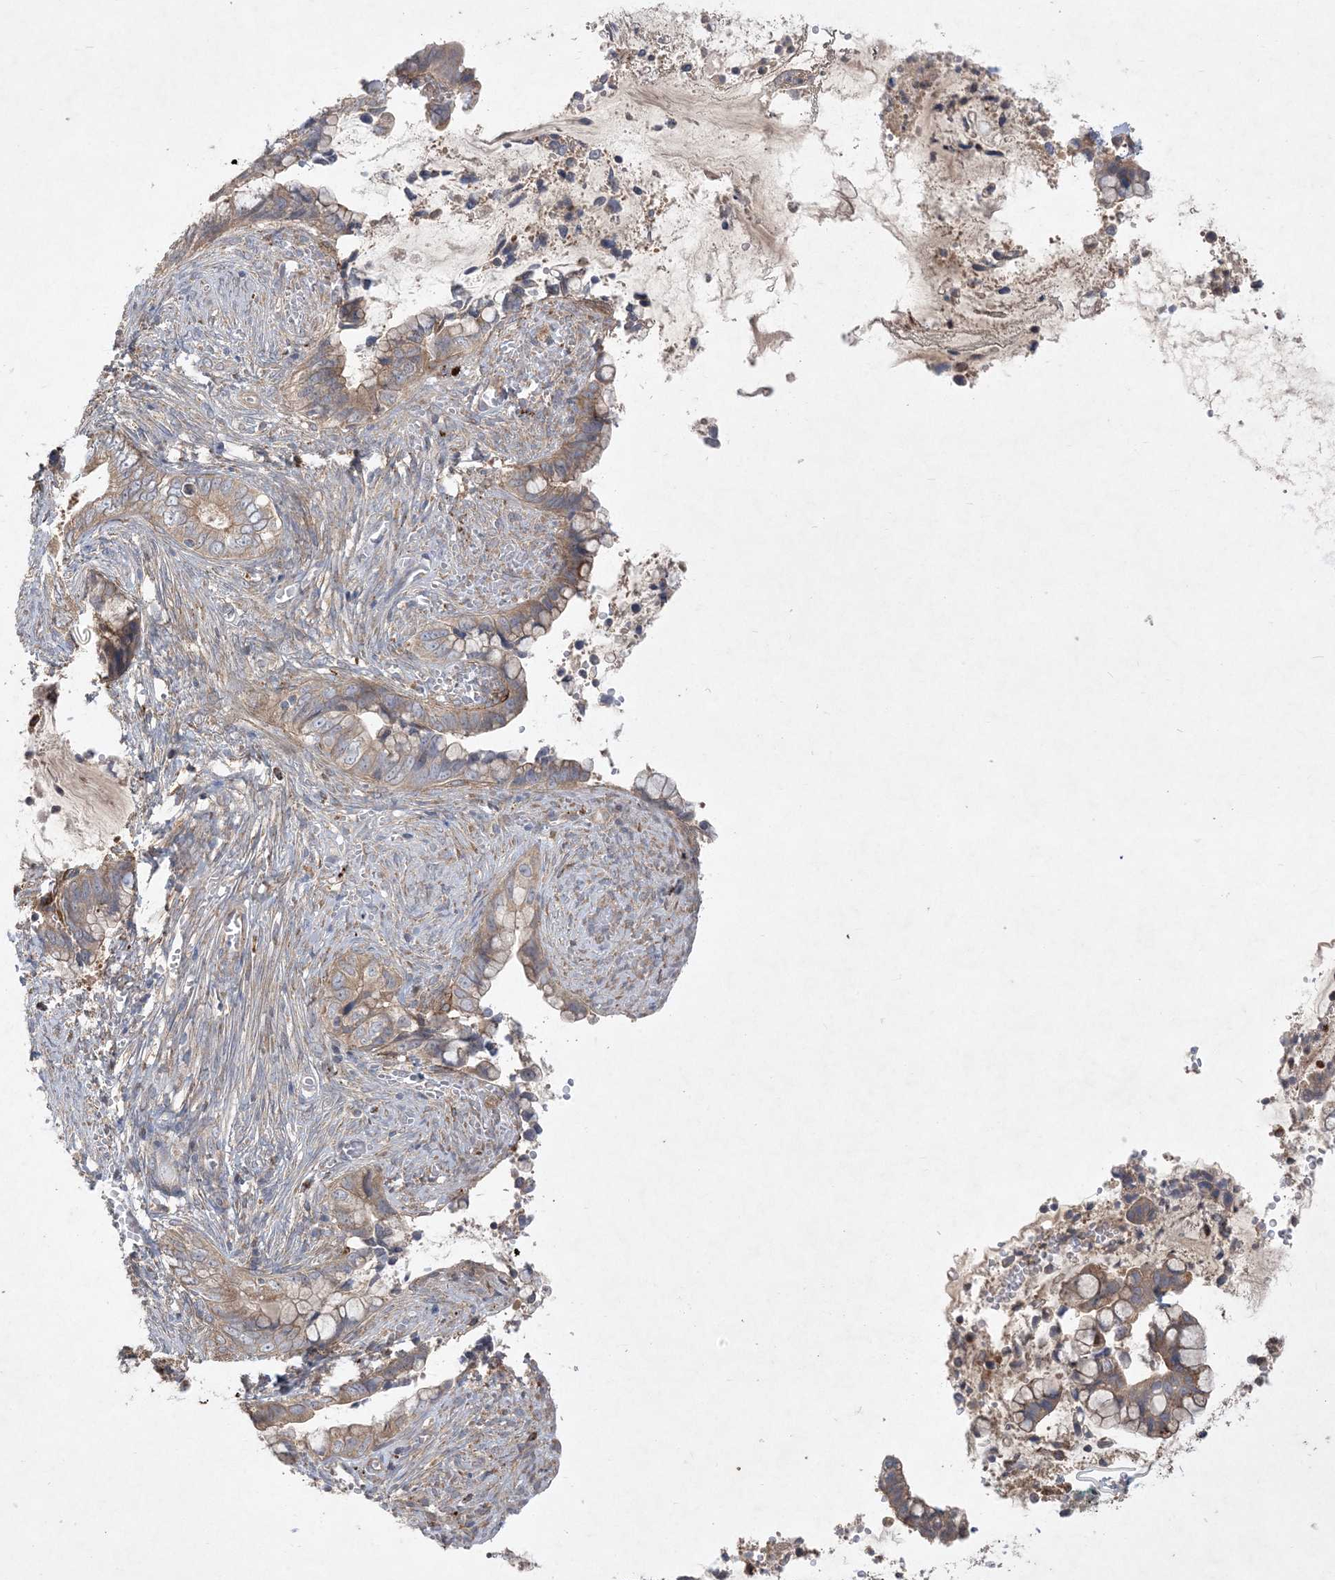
{"staining": {"intensity": "weak", "quantity": "25%-75%", "location": "cytoplasmic/membranous"}, "tissue": "cervical cancer", "cell_type": "Tumor cells", "image_type": "cancer", "snomed": [{"axis": "morphology", "description": "Adenocarcinoma, NOS"}, {"axis": "topography", "description": "Cervix"}], "caption": "A micrograph of human cervical cancer stained for a protein demonstrates weak cytoplasmic/membranous brown staining in tumor cells.", "gene": "MASP2", "patient": {"sex": "female", "age": 44}}